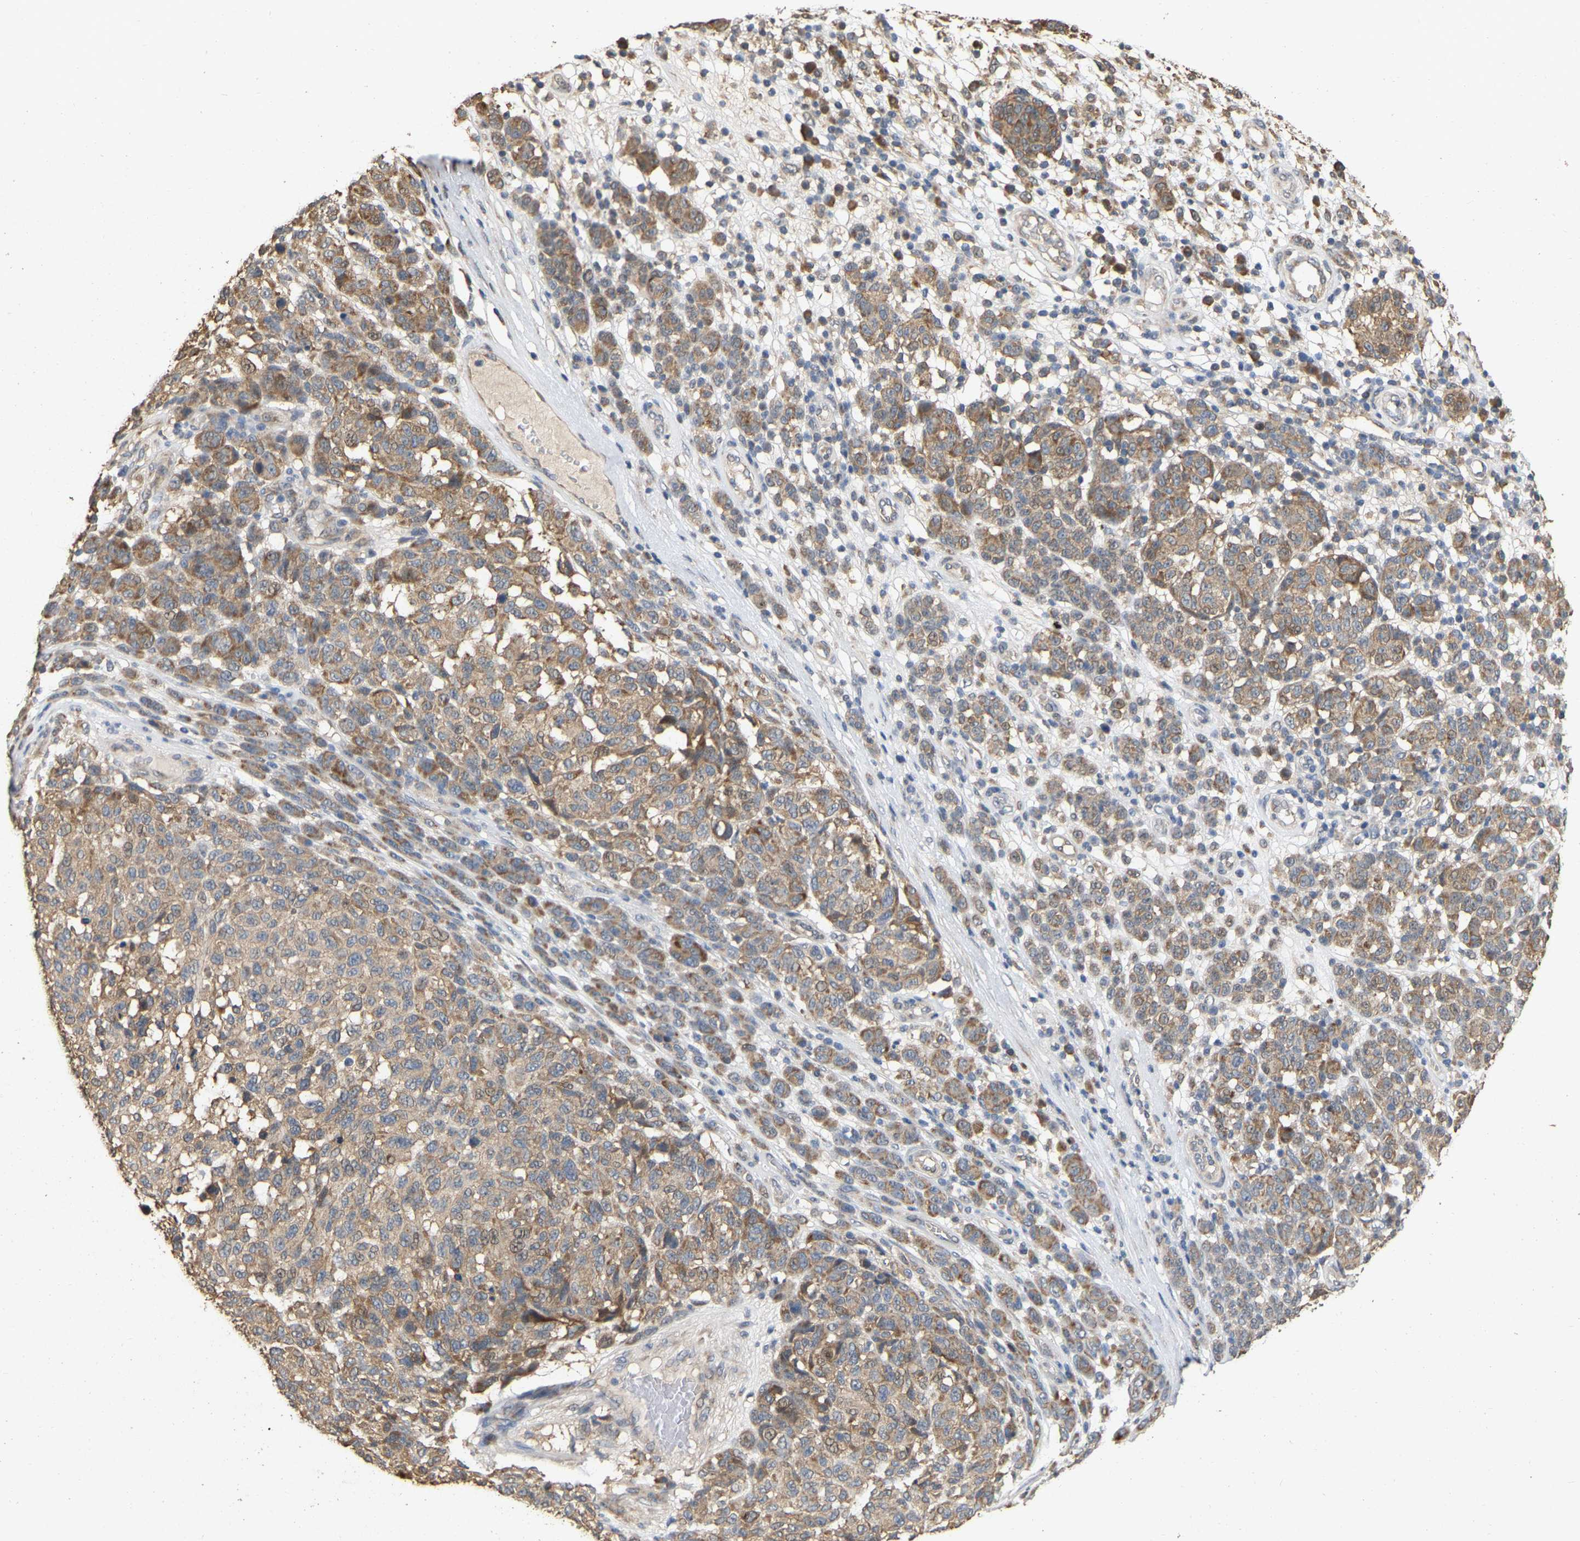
{"staining": {"intensity": "moderate", "quantity": "25%-75%", "location": "cytoplasmic/membranous,nuclear"}, "tissue": "melanoma", "cell_type": "Tumor cells", "image_type": "cancer", "snomed": [{"axis": "morphology", "description": "Malignant melanoma, NOS"}, {"axis": "topography", "description": "Skin"}], "caption": "Melanoma stained with immunohistochemistry (IHC) shows moderate cytoplasmic/membranous and nuclear staining in about 25%-75% of tumor cells.", "gene": "NCS1", "patient": {"sex": "male", "age": 59}}